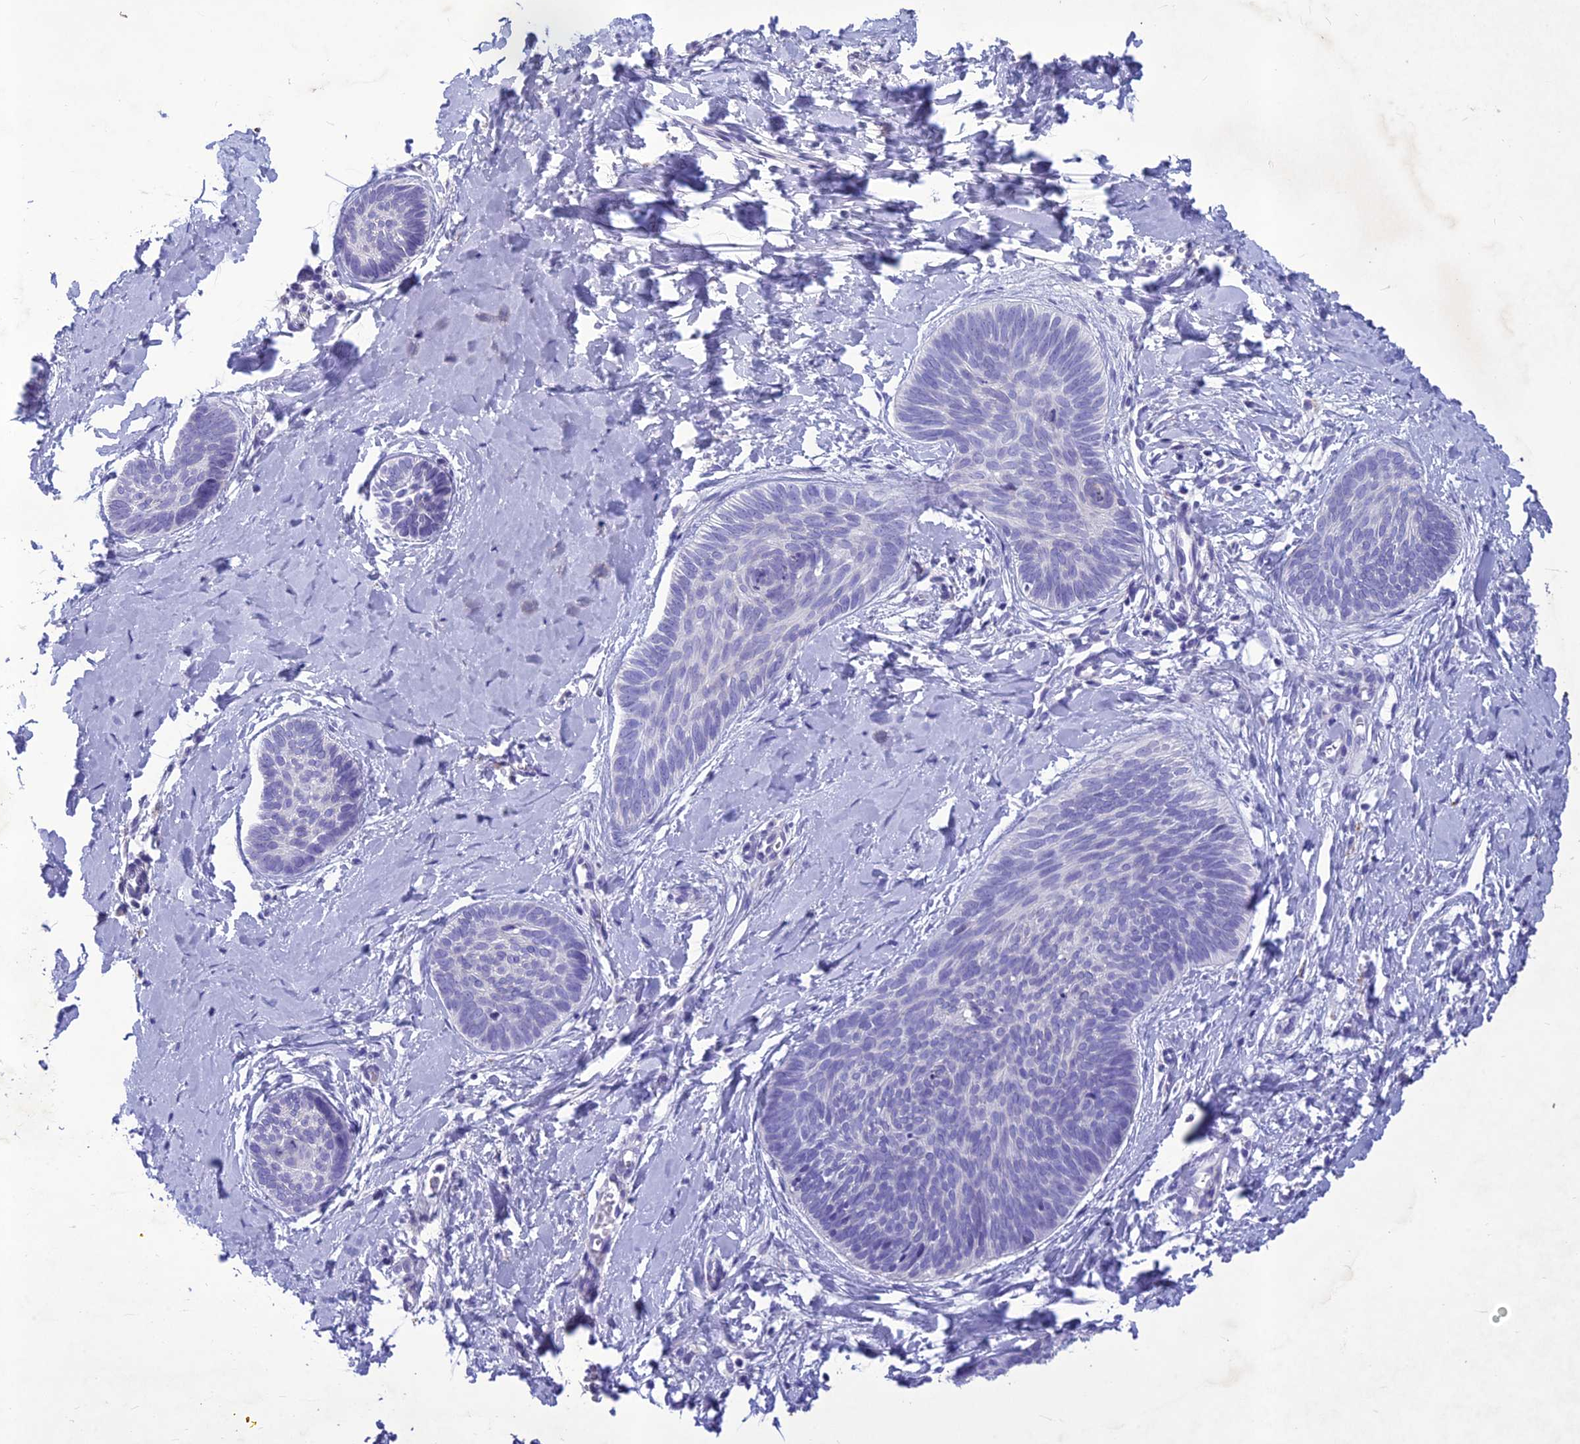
{"staining": {"intensity": "negative", "quantity": "none", "location": "none"}, "tissue": "skin cancer", "cell_type": "Tumor cells", "image_type": "cancer", "snomed": [{"axis": "morphology", "description": "Basal cell carcinoma"}, {"axis": "topography", "description": "Skin"}], "caption": "Immunohistochemistry (IHC) histopathology image of neoplastic tissue: human basal cell carcinoma (skin) stained with DAB (3,3'-diaminobenzidine) shows no significant protein expression in tumor cells. Brightfield microscopy of immunohistochemistry stained with DAB (3,3'-diaminobenzidine) (brown) and hematoxylin (blue), captured at high magnification.", "gene": "IFT172", "patient": {"sex": "female", "age": 81}}